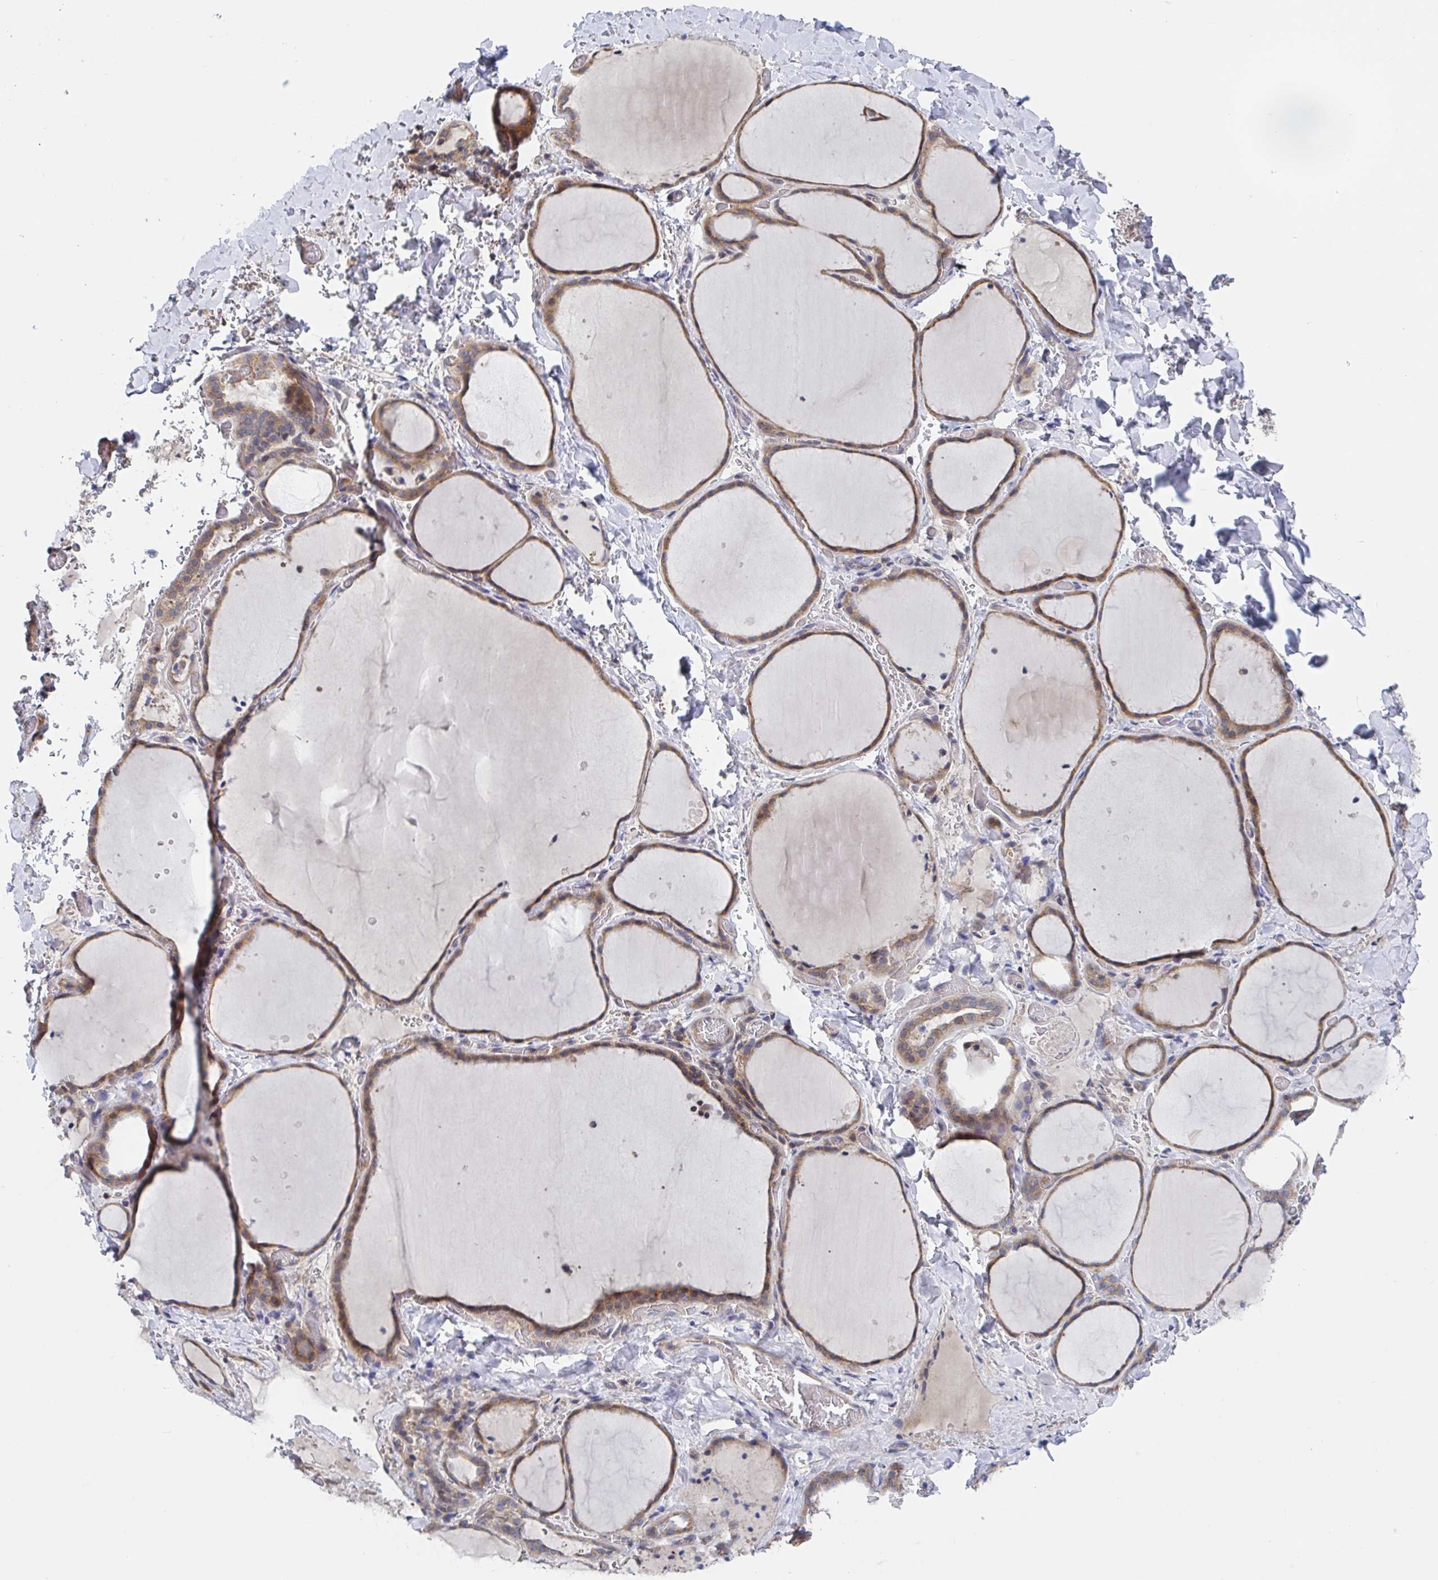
{"staining": {"intensity": "moderate", "quantity": "25%-75%", "location": "cytoplasmic/membranous"}, "tissue": "thyroid gland", "cell_type": "Glandular cells", "image_type": "normal", "snomed": [{"axis": "morphology", "description": "Normal tissue, NOS"}, {"axis": "topography", "description": "Thyroid gland"}], "caption": "Thyroid gland stained with a brown dye exhibits moderate cytoplasmic/membranous positive positivity in approximately 25%-75% of glandular cells.", "gene": "DHRS12", "patient": {"sex": "female", "age": 36}}